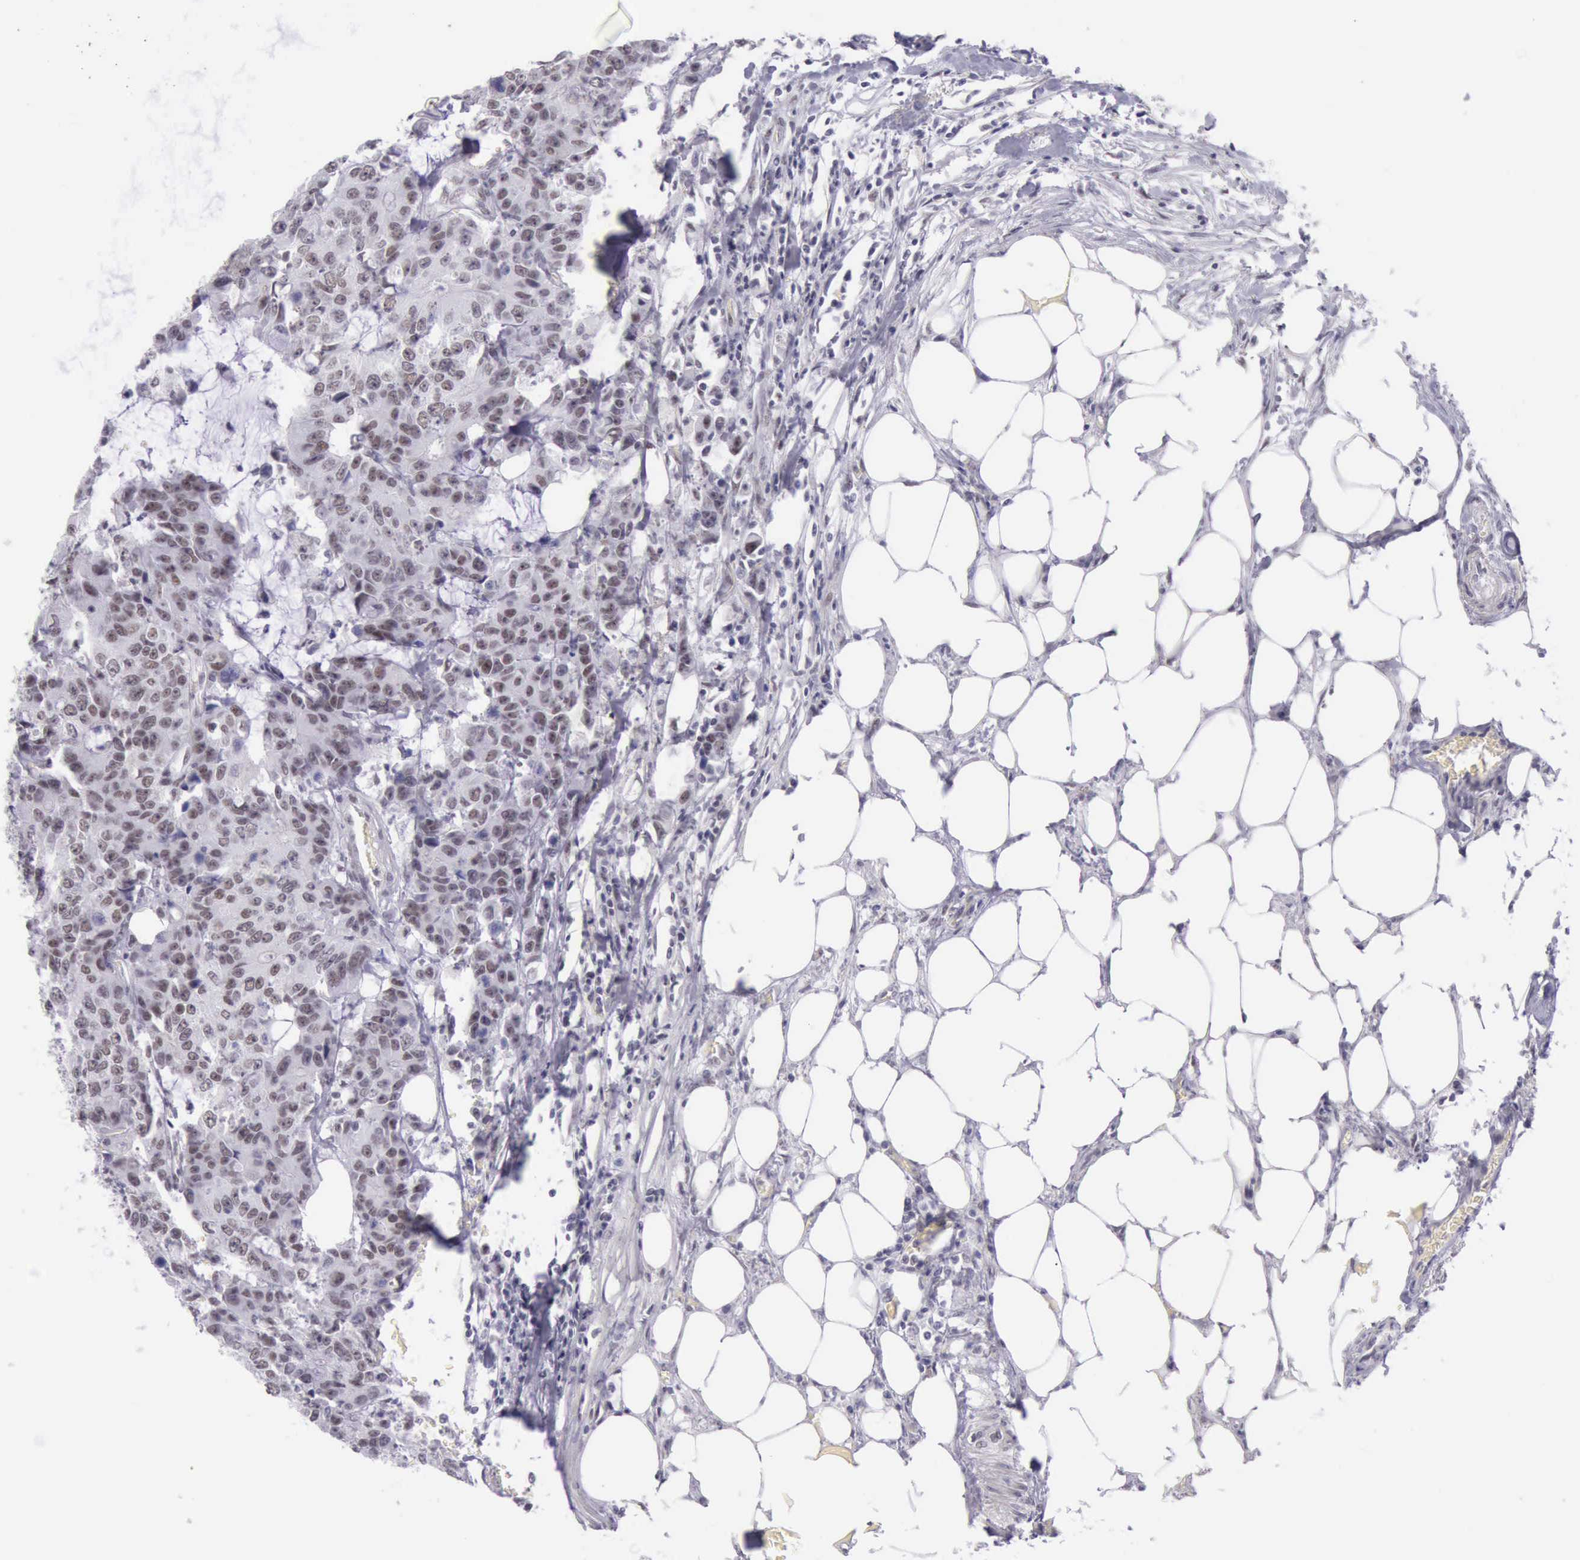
{"staining": {"intensity": "weak", "quantity": "25%-75%", "location": "nuclear"}, "tissue": "colorectal cancer", "cell_type": "Tumor cells", "image_type": "cancer", "snomed": [{"axis": "morphology", "description": "Adenocarcinoma, NOS"}, {"axis": "topography", "description": "Colon"}], "caption": "Colorectal cancer (adenocarcinoma) was stained to show a protein in brown. There is low levels of weak nuclear expression in approximately 25%-75% of tumor cells.", "gene": "EP300", "patient": {"sex": "female", "age": 86}}